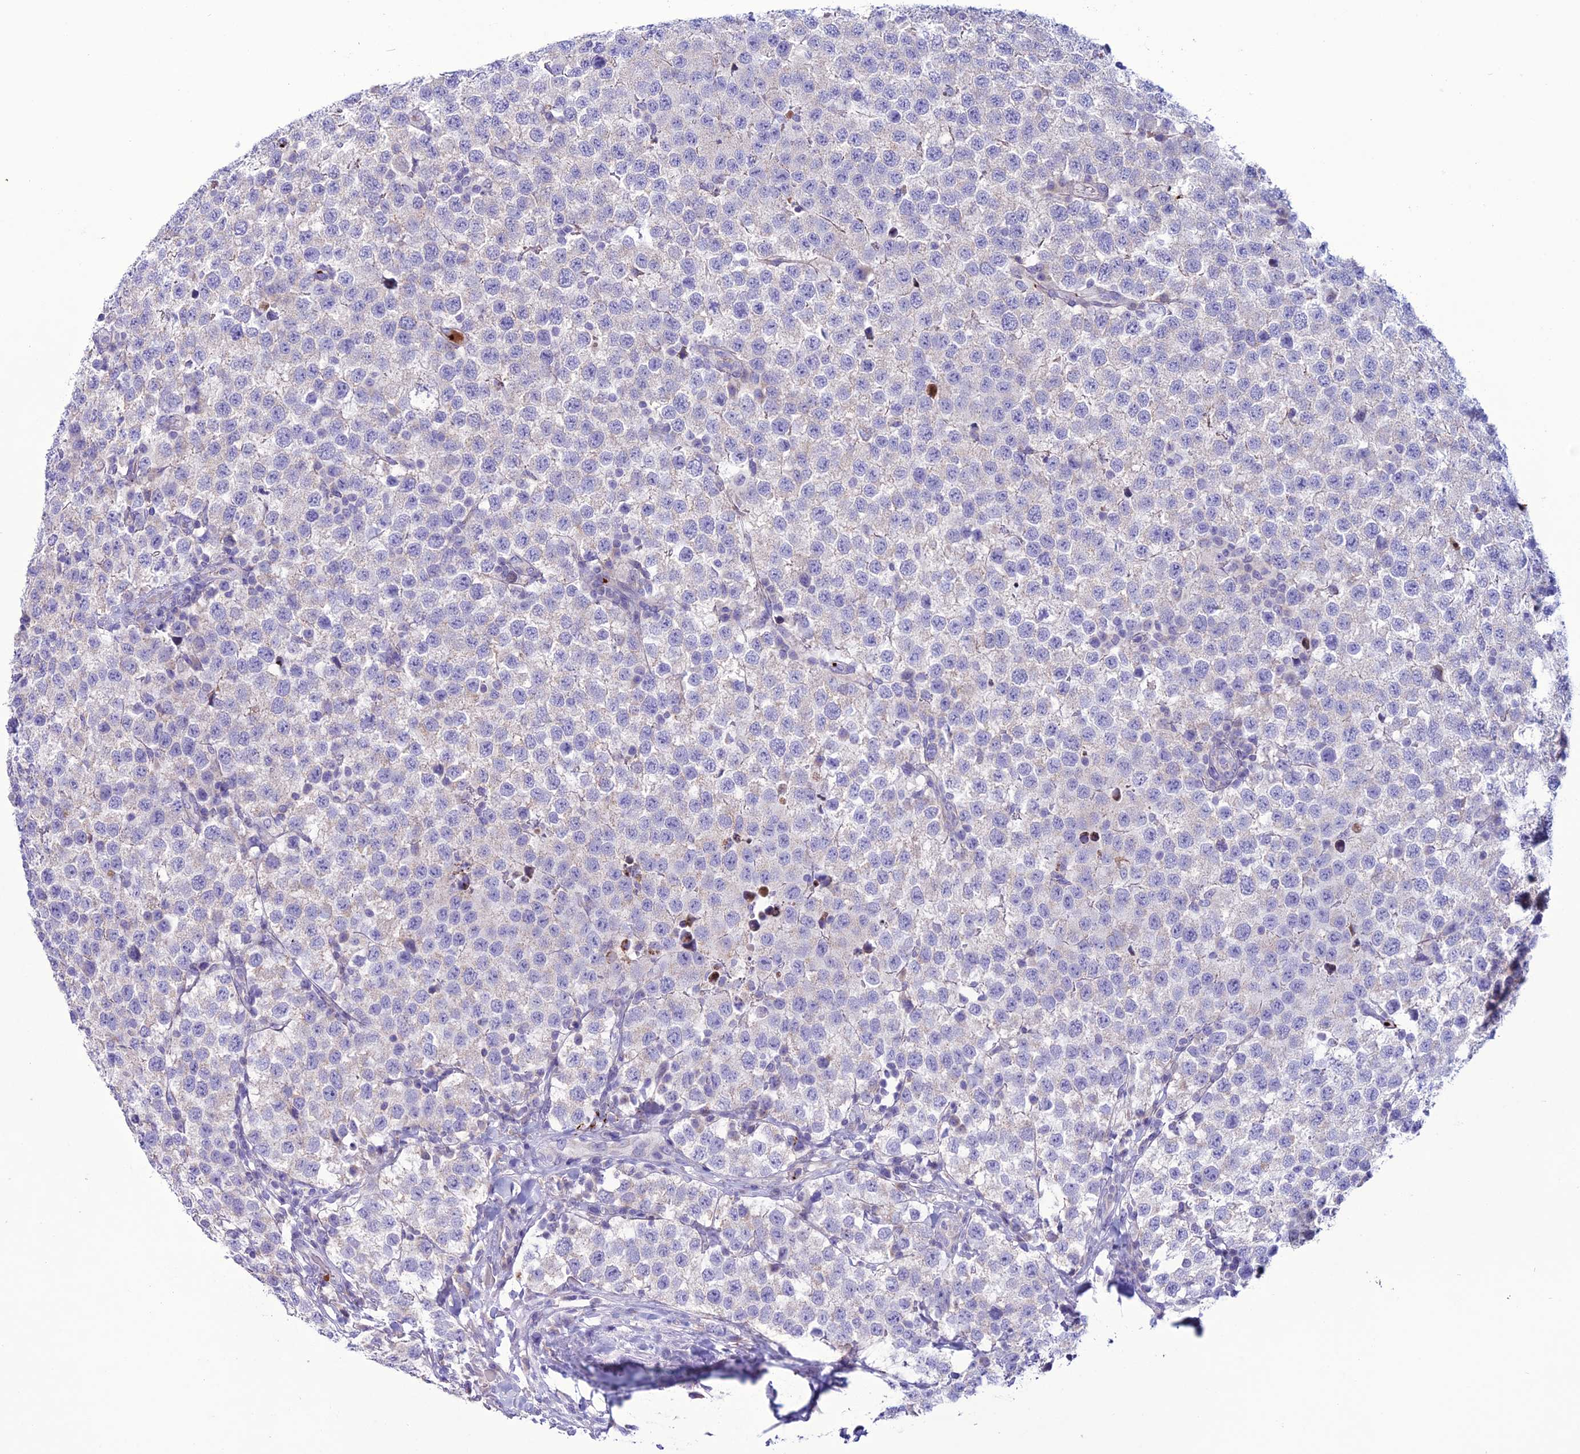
{"staining": {"intensity": "negative", "quantity": "none", "location": "none"}, "tissue": "testis cancer", "cell_type": "Tumor cells", "image_type": "cancer", "snomed": [{"axis": "morphology", "description": "Seminoma, NOS"}, {"axis": "topography", "description": "Testis"}], "caption": "Human testis cancer stained for a protein using immunohistochemistry (IHC) shows no positivity in tumor cells.", "gene": "C21orf140", "patient": {"sex": "male", "age": 34}}